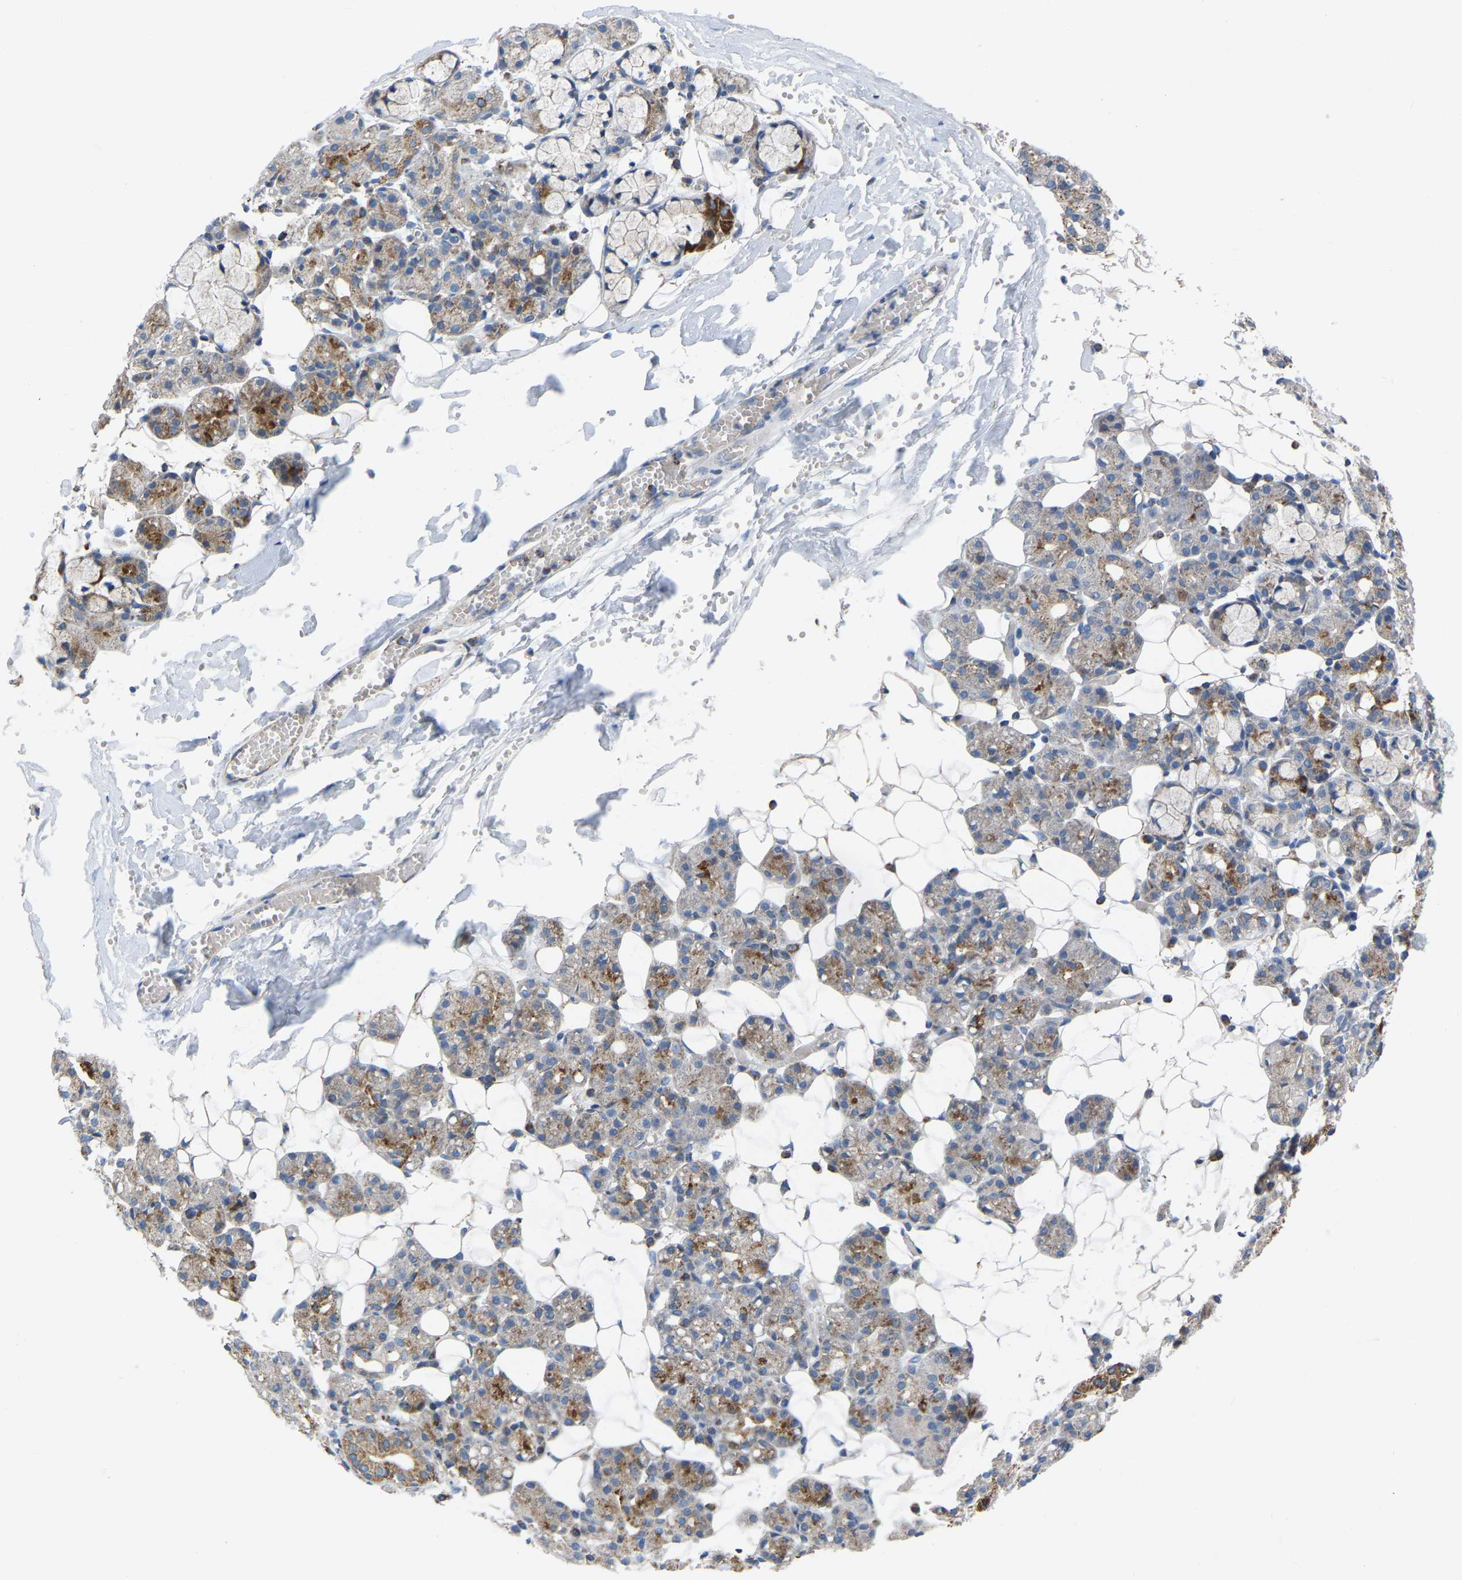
{"staining": {"intensity": "moderate", "quantity": "25%-75%", "location": "cytoplasmic/membranous"}, "tissue": "salivary gland", "cell_type": "Glandular cells", "image_type": "normal", "snomed": [{"axis": "morphology", "description": "Normal tissue, NOS"}, {"axis": "topography", "description": "Salivary gland"}], "caption": "Protein staining of unremarkable salivary gland shows moderate cytoplasmic/membranous expression in approximately 25%-75% of glandular cells.", "gene": "BCL10", "patient": {"sex": "male", "age": 63}}